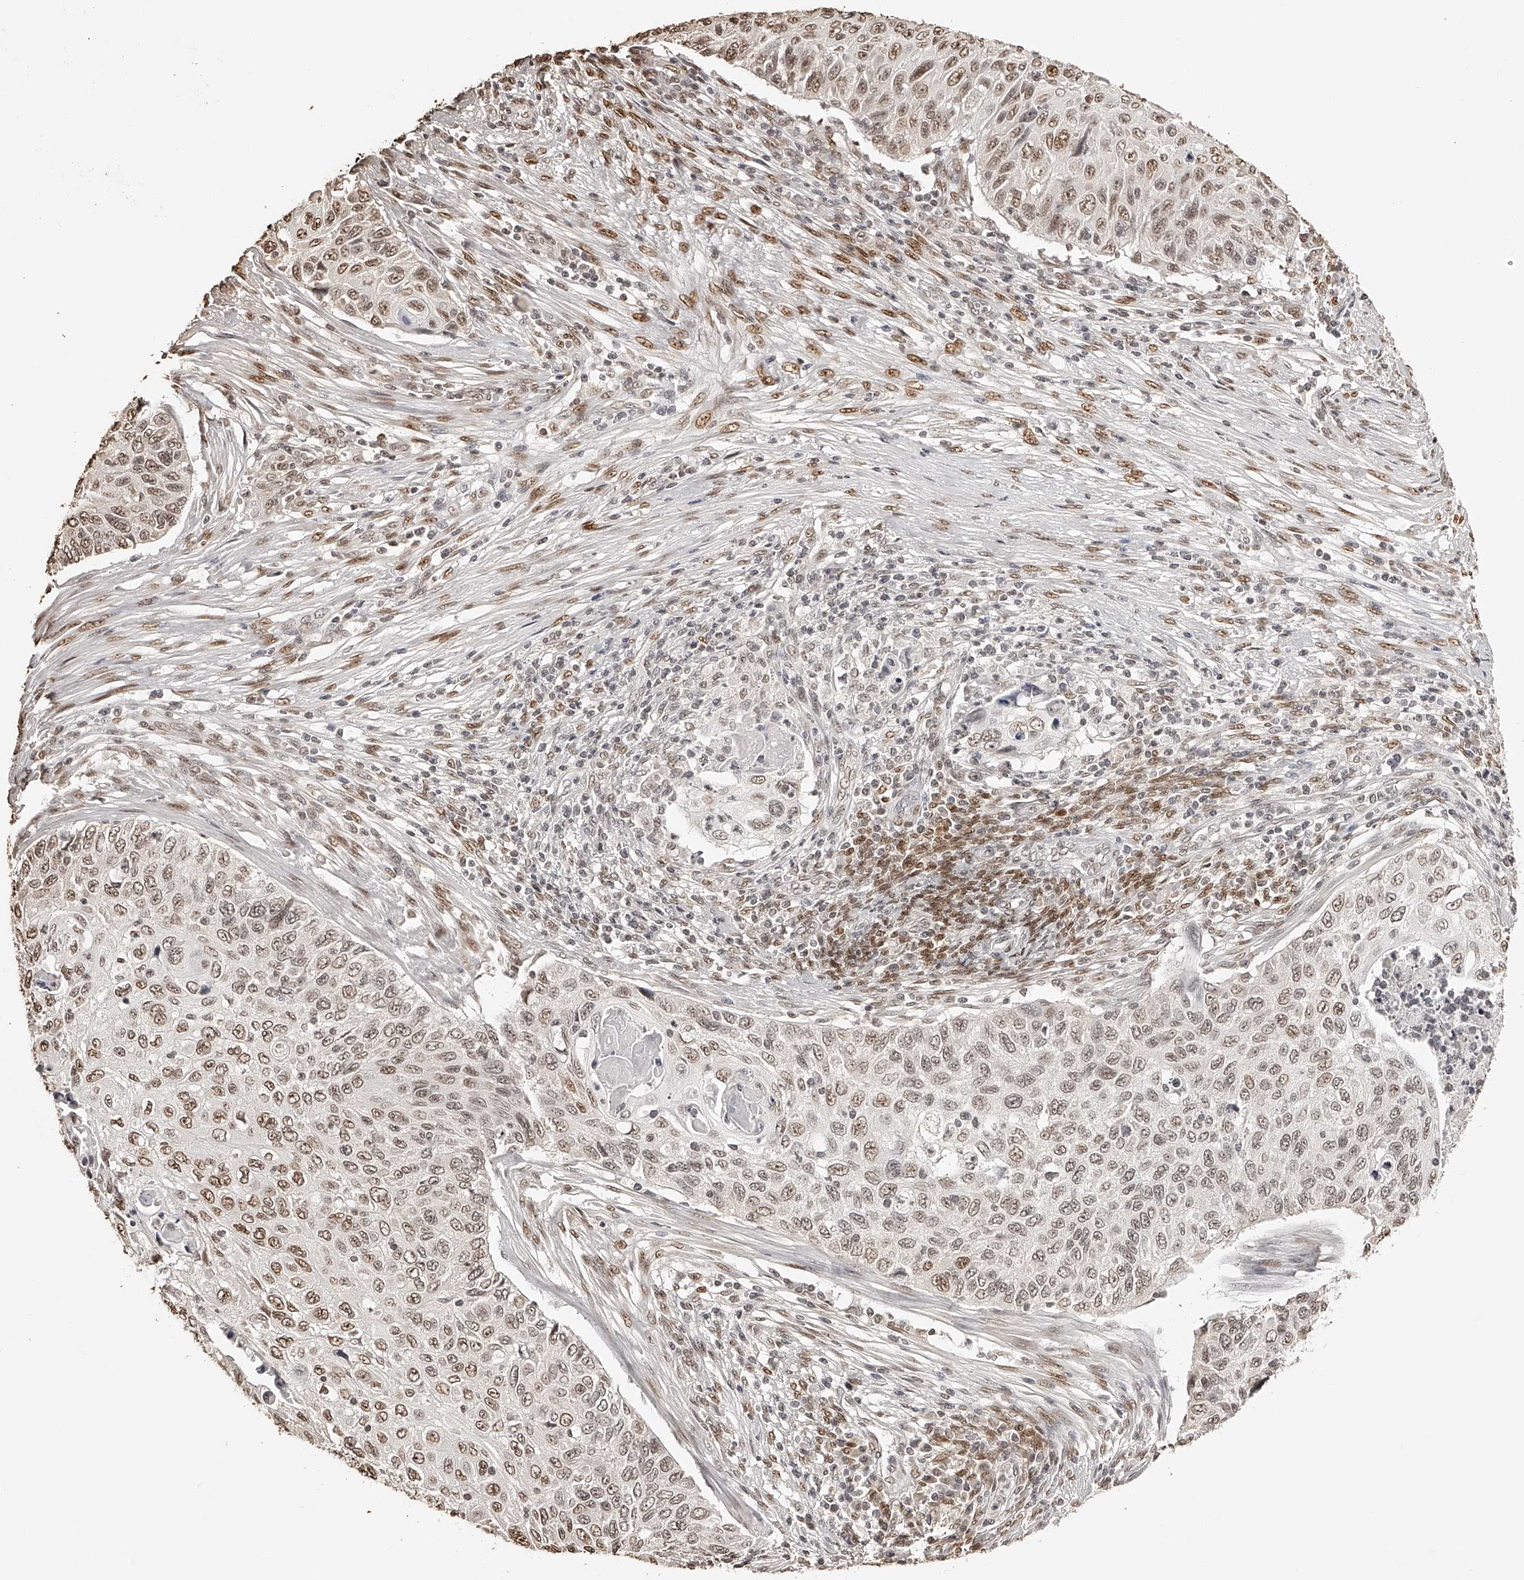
{"staining": {"intensity": "moderate", "quantity": "25%-75%", "location": "nuclear"}, "tissue": "cervical cancer", "cell_type": "Tumor cells", "image_type": "cancer", "snomed": [{"axis": "morphology", "description": "Squamous cell carcinoma, NOS"}, {"axis": "topography", "description": "Cervix"}], "caption": "Immunohistochemical staining of squamous cell carcinoma (cervical) demonstrates medium levels of moderate nuclear protein expression in about 25%-75% of tumor cells.", "gene": "ZNF503", "patient": {"sex": "female", "age": 70}}